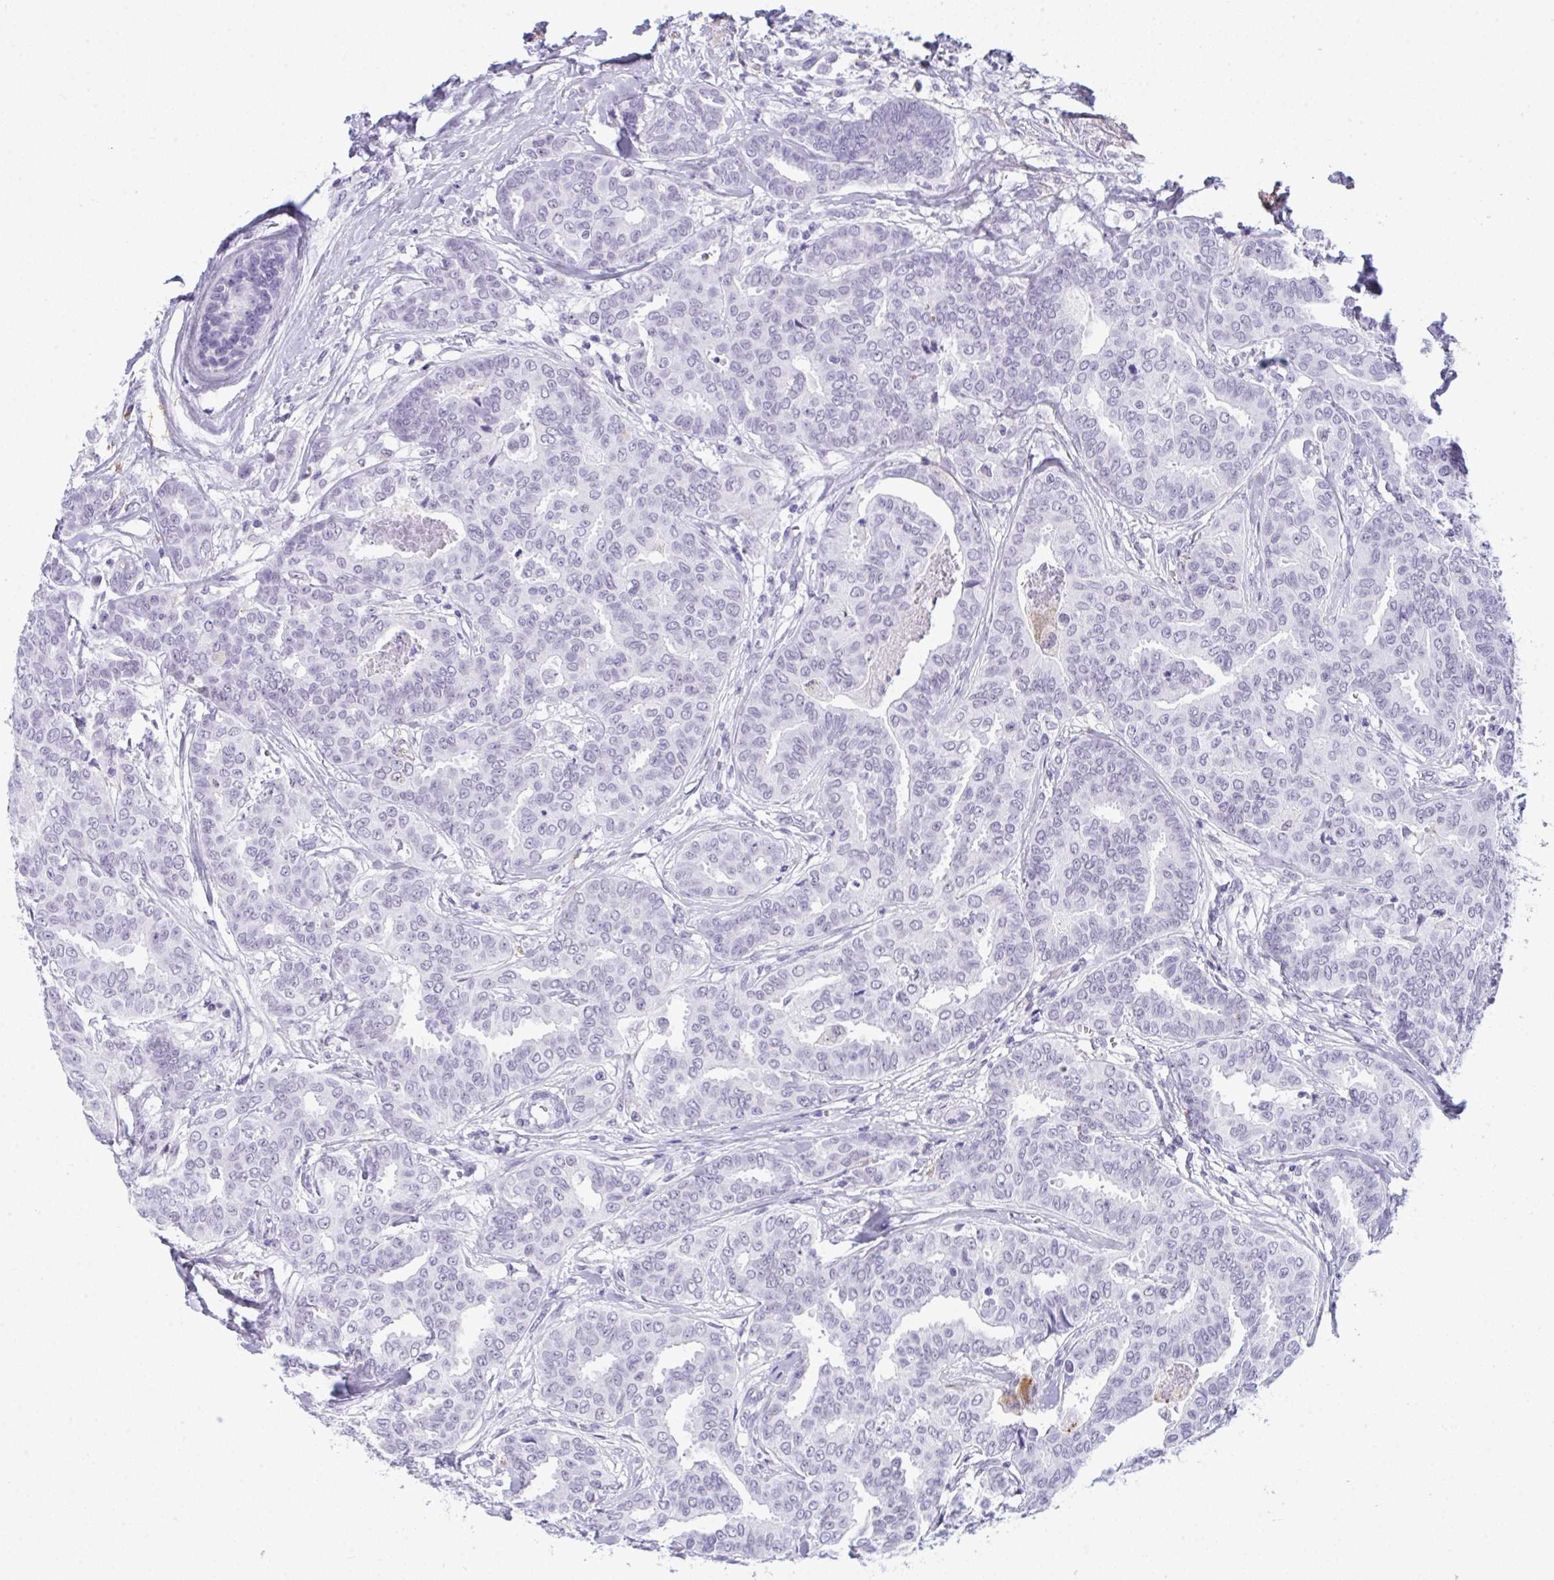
{"staining": {"intensity": "negative", "quantity": "none", "location": "none"}, "tissue": "breast cancer", "cell_type": "Tumor cells", "image_type": "cancer", "snomed": [{"axis": "morphology", "description": "Duct carcinoma"}, {"axis": "topography", "description": "Breast"}], "caption": "Intraductal carcinoma (breast) was stained to show a protein in brown. There is no significant staining in tumor cells.", "gene": "ELN", "patient": {"sex": "female", "age": 45}}